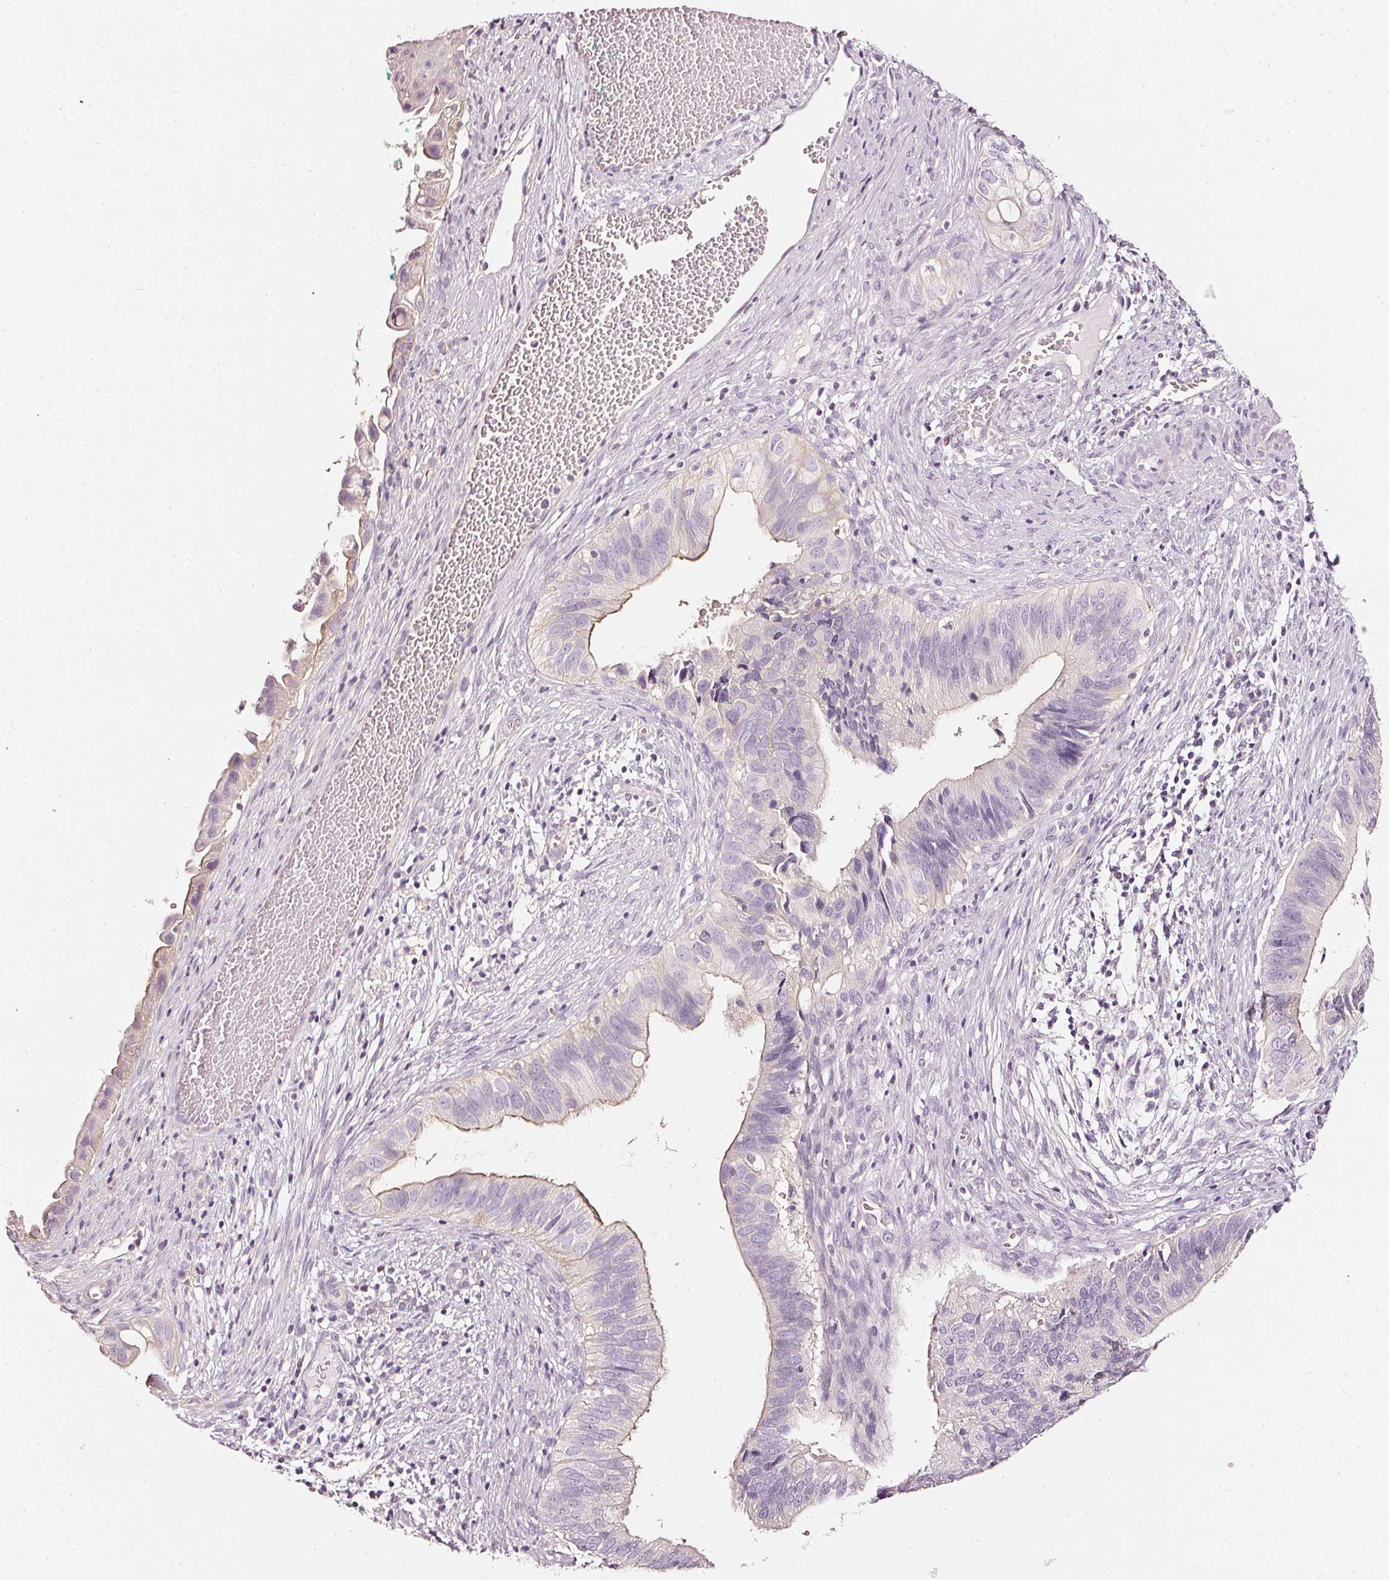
{"staining": {"intensity": "weak", "quantity": "25%-75%", "location": "cytoplasmic/membranous"}, "tissue": "cervical cancer", "cell_type": "Tumor cells", "image_type": "cancer", "snomed": [{"axis": "morphology", "description": "Adenocarcinoma, NOS"}, {"axis": "topography", "description": "Cervix"}], "caption": "Brown immunohistochemical staining in cervical cancer displays weak cytoplasmic/membranous staining in about 25%-75% of tumor cells.", "gene": "CNP", "patient": {"sex": "female", "age": 42}}